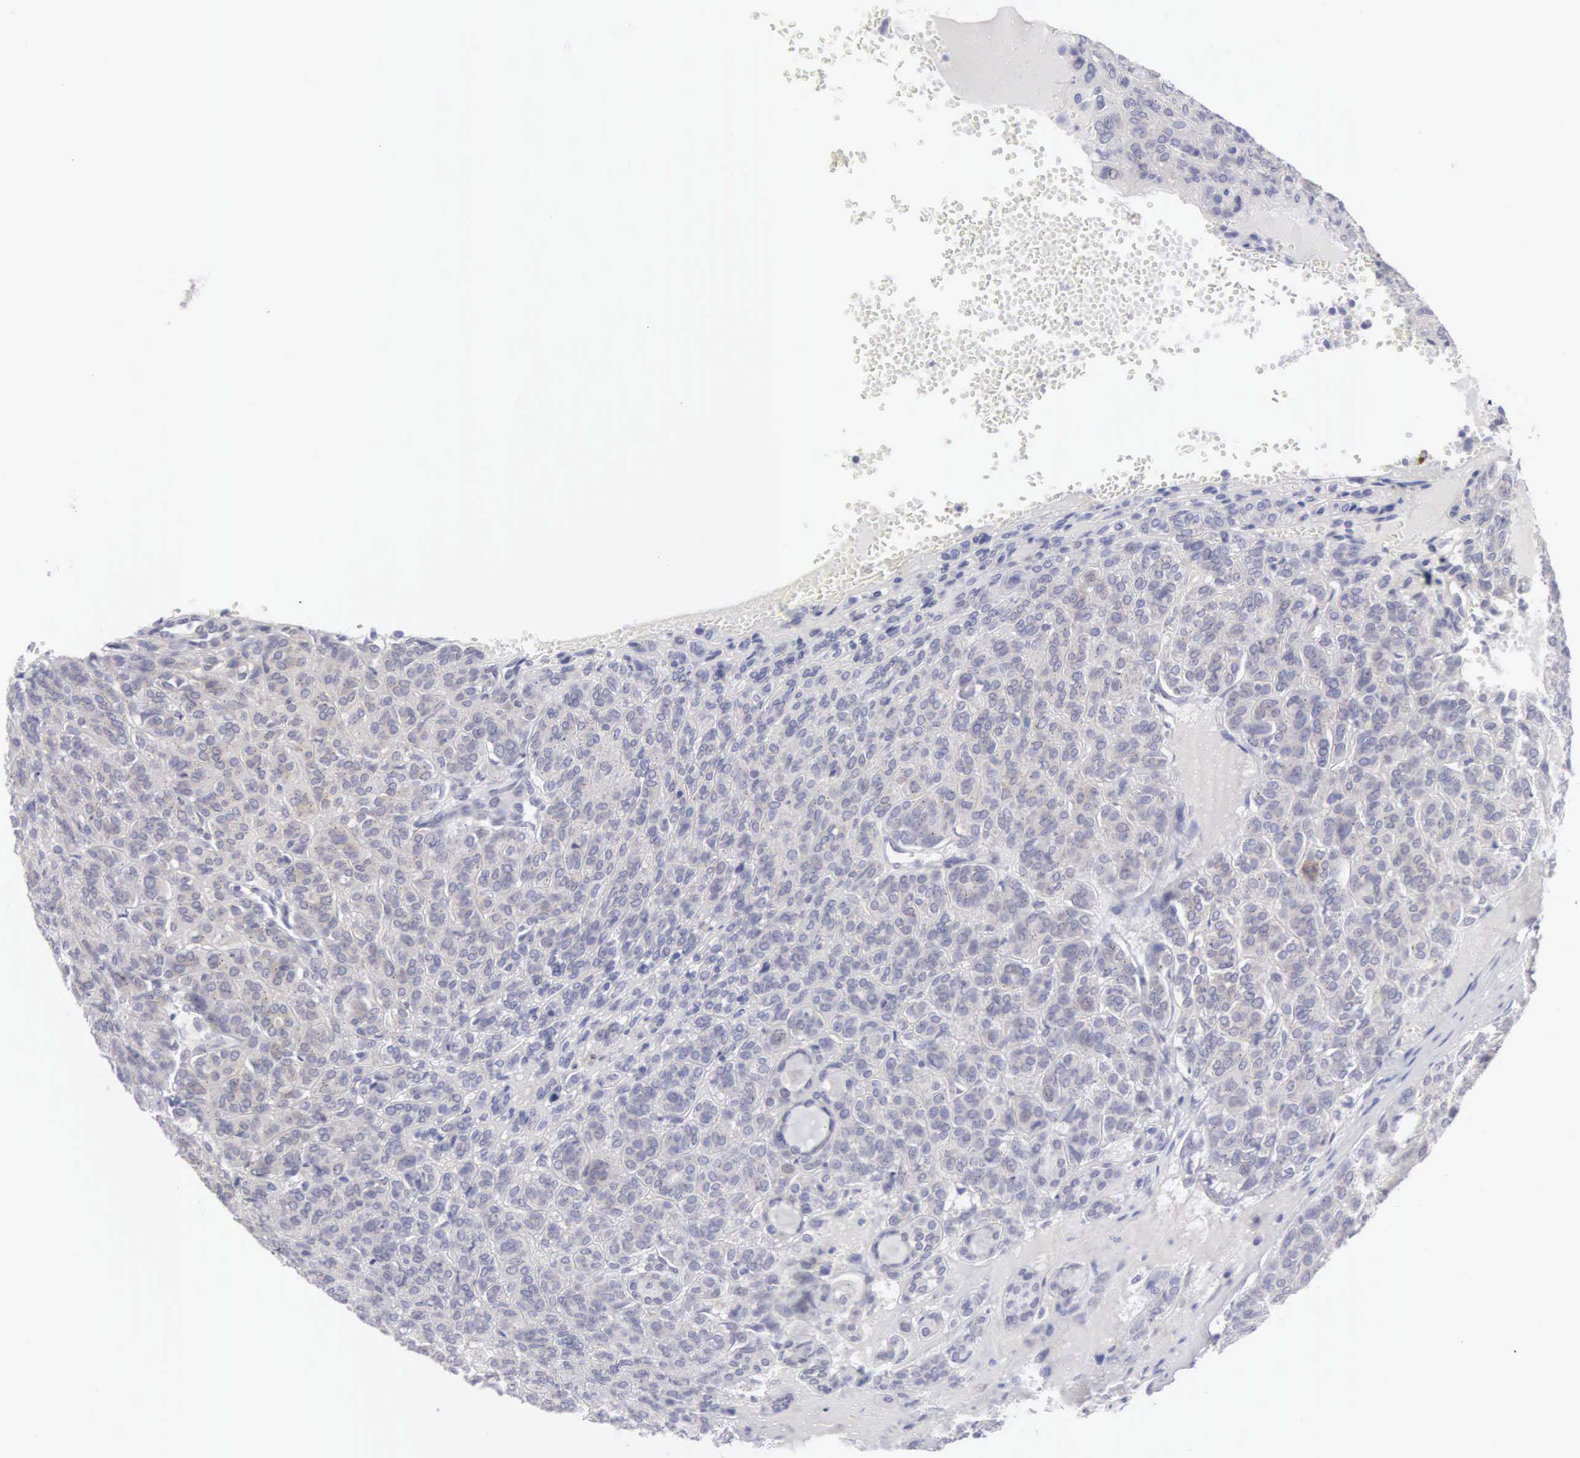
{"staining": {"intensity": "negative", "quantity": "none", "location": "none"}, "tissue": "thyroid cancer", "cell_type": "Tumor cells", "image_type": "cancer", "snomed": [{"axis": "morphology", "description": "Follicular adenoma carcinoma, NOS"}, {"axis": "topography", "description": "Thyroid gland"}], "caption": "The image demonstrates no significant staining in tumor cells of thyroid cancer.", "gene": "MNAT1", "patient": {"sex": "female", "age": 71}}